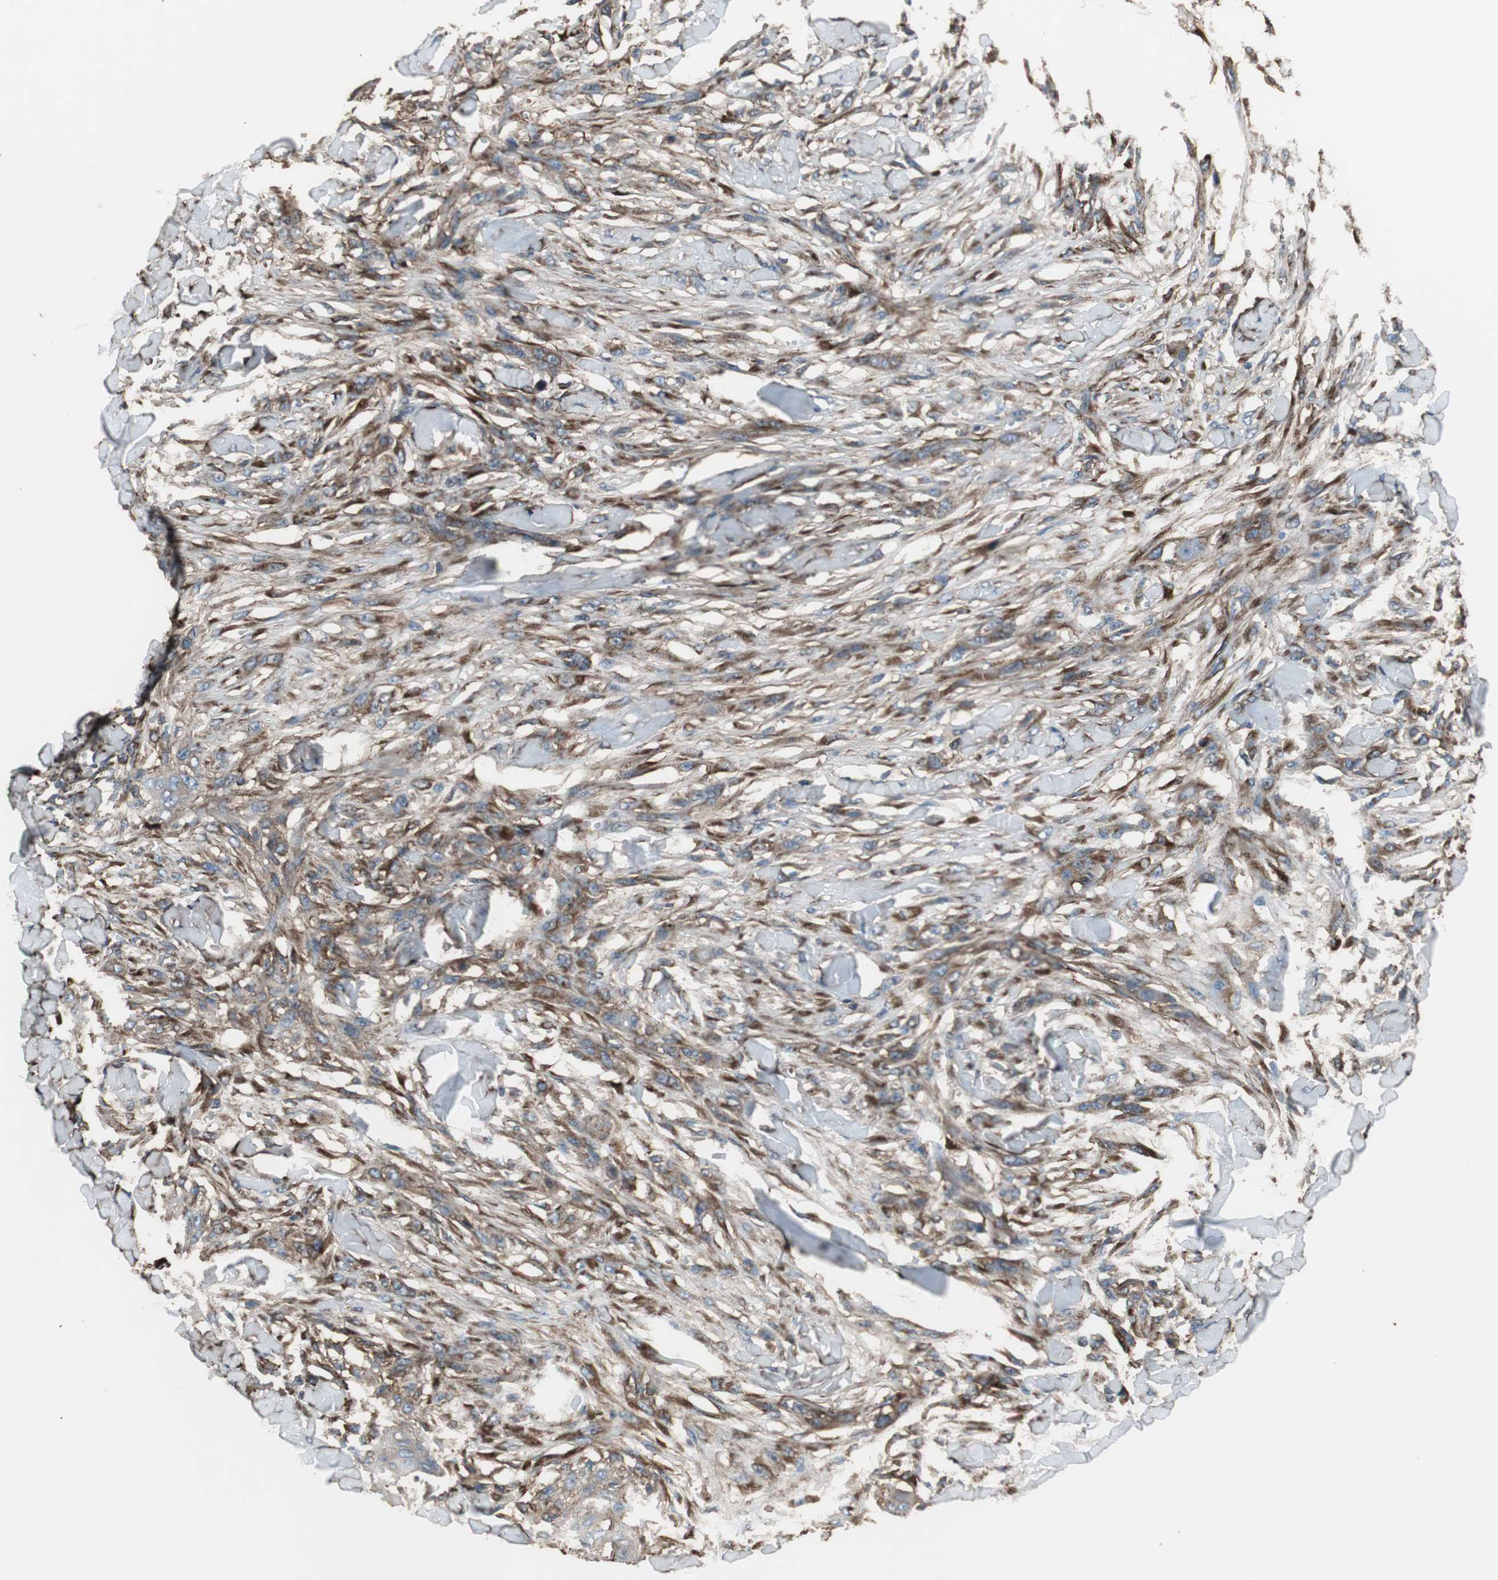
{"staining": {"intensity": "moderate", "quantity": ">75%", "location": "cytoplasmic/membranous"}, "tissue": "skin cancer", "cell_type": "Tumor cells", "image_type": "cancer", "snomed": [{"axis": "morphology", "description": "Normal tissue, NOS"}, {"axis": "morphology", "description": "Squamous cell carcinoma, NOS"}, {"axis": "topography", "description": "Skin"}], "caption": "Skin squamous cell carcinoma stained with DAB (3,3'-diaminobenzidine) immunohistochemistry (IHC) reveals medium levels of moderate cytoplasmic/membranous expression in about >75% of tumor cells.", "gene": "ACTN1", "patient": {"sex": "female", "age": 59}}